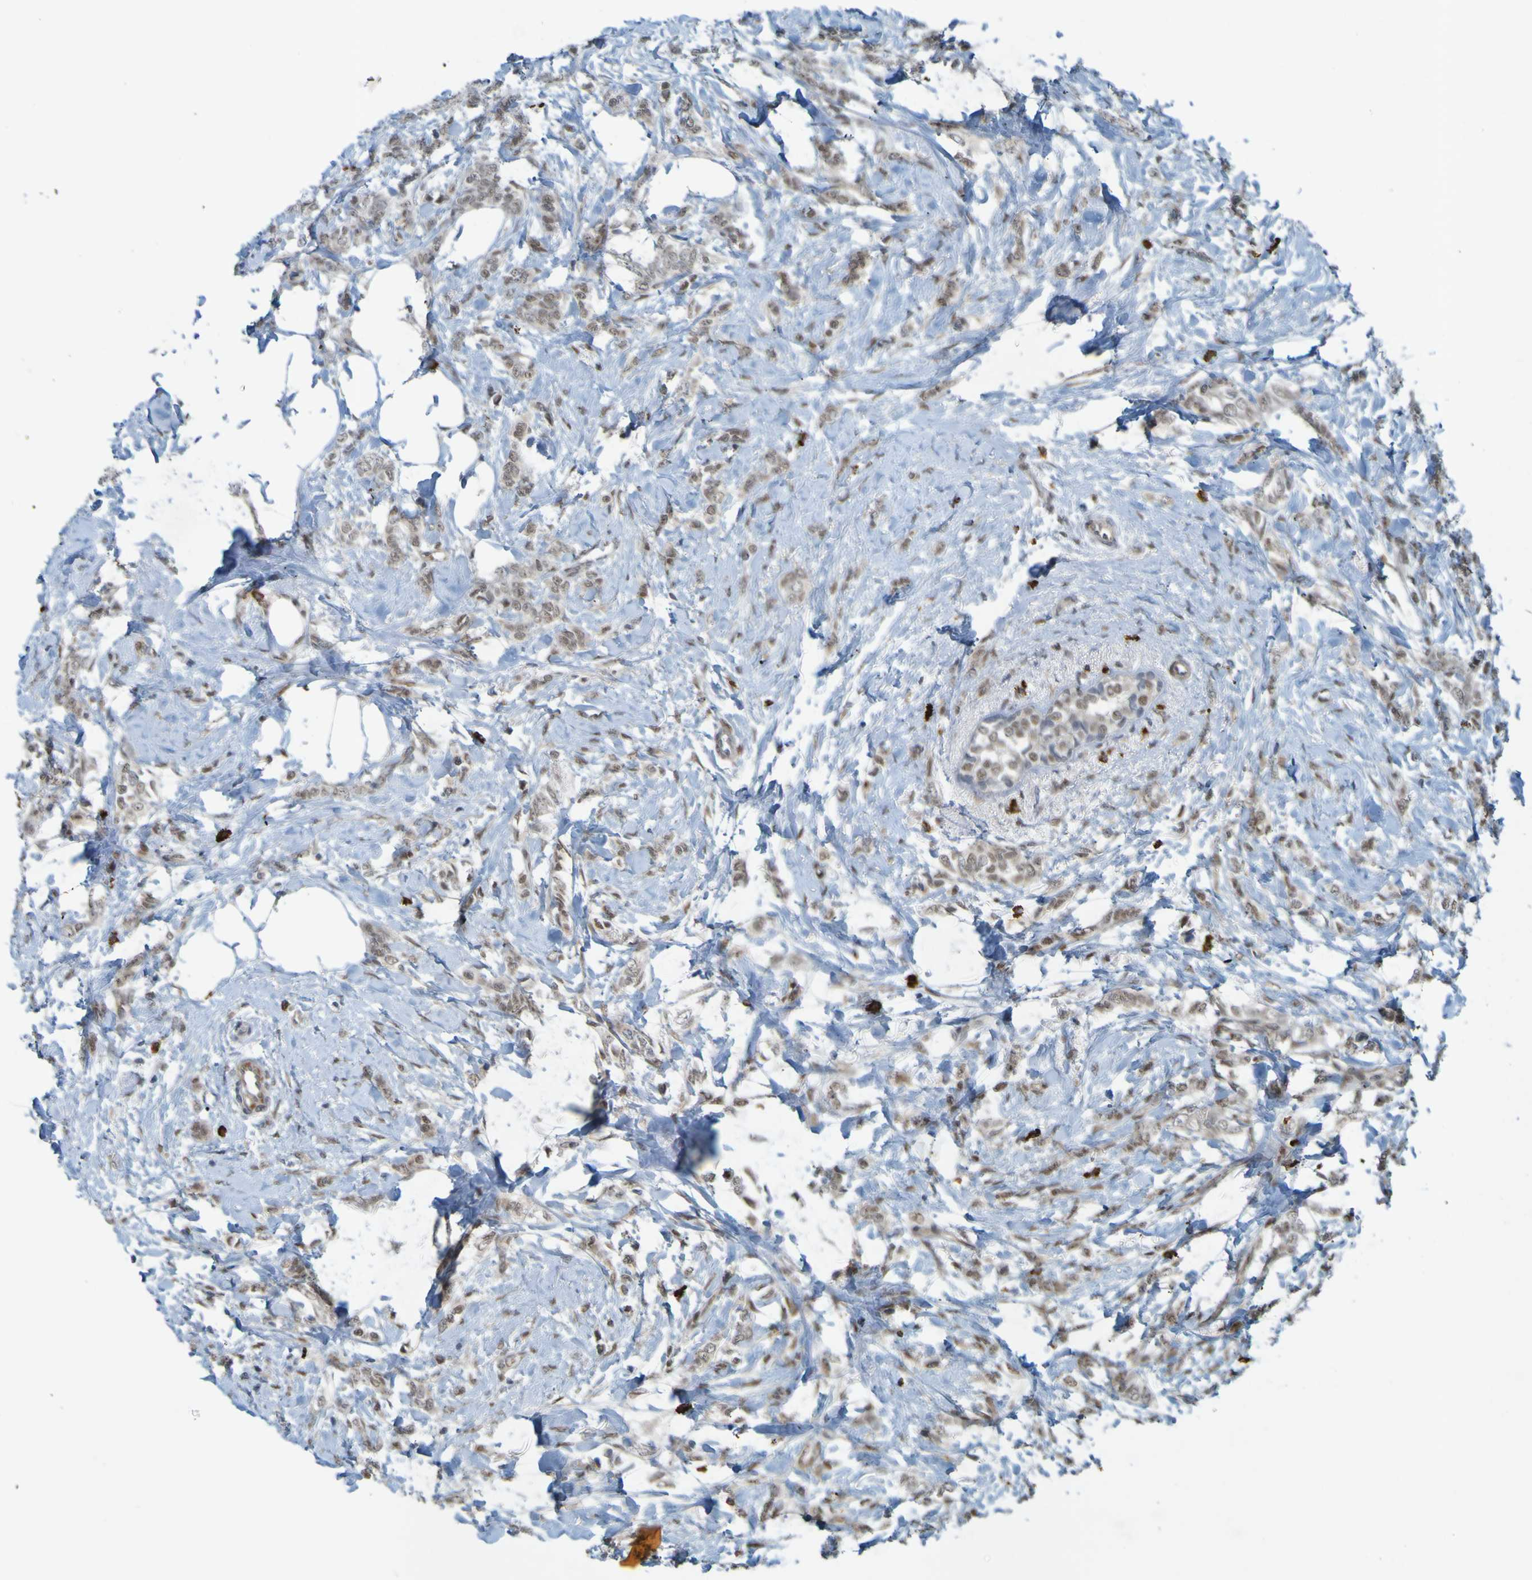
{"staining": {"intensity": "moderate", "quantity": ">75%", "location": "cytoplasmic/membranous,nuclear"}, "tissue": "breast cancer", "cell_type": "Tumor cells", "image_type": "cancer", "snomed": [{"axis": "morphology", "description": "Lobular carcinoma, in situ"}, {"axis": "morphology", "description": "Lobular carcinoma"}, {"axis": "topography", "description": "Breast"}], "caption": "A brown stain highlights moderate cytoplasmic/membranous and nuclear staining of a protein in breast lobular carcinoma tumor cells.", "gene": "MCPH1", "patient": {"sex": "female", "age": 41}}